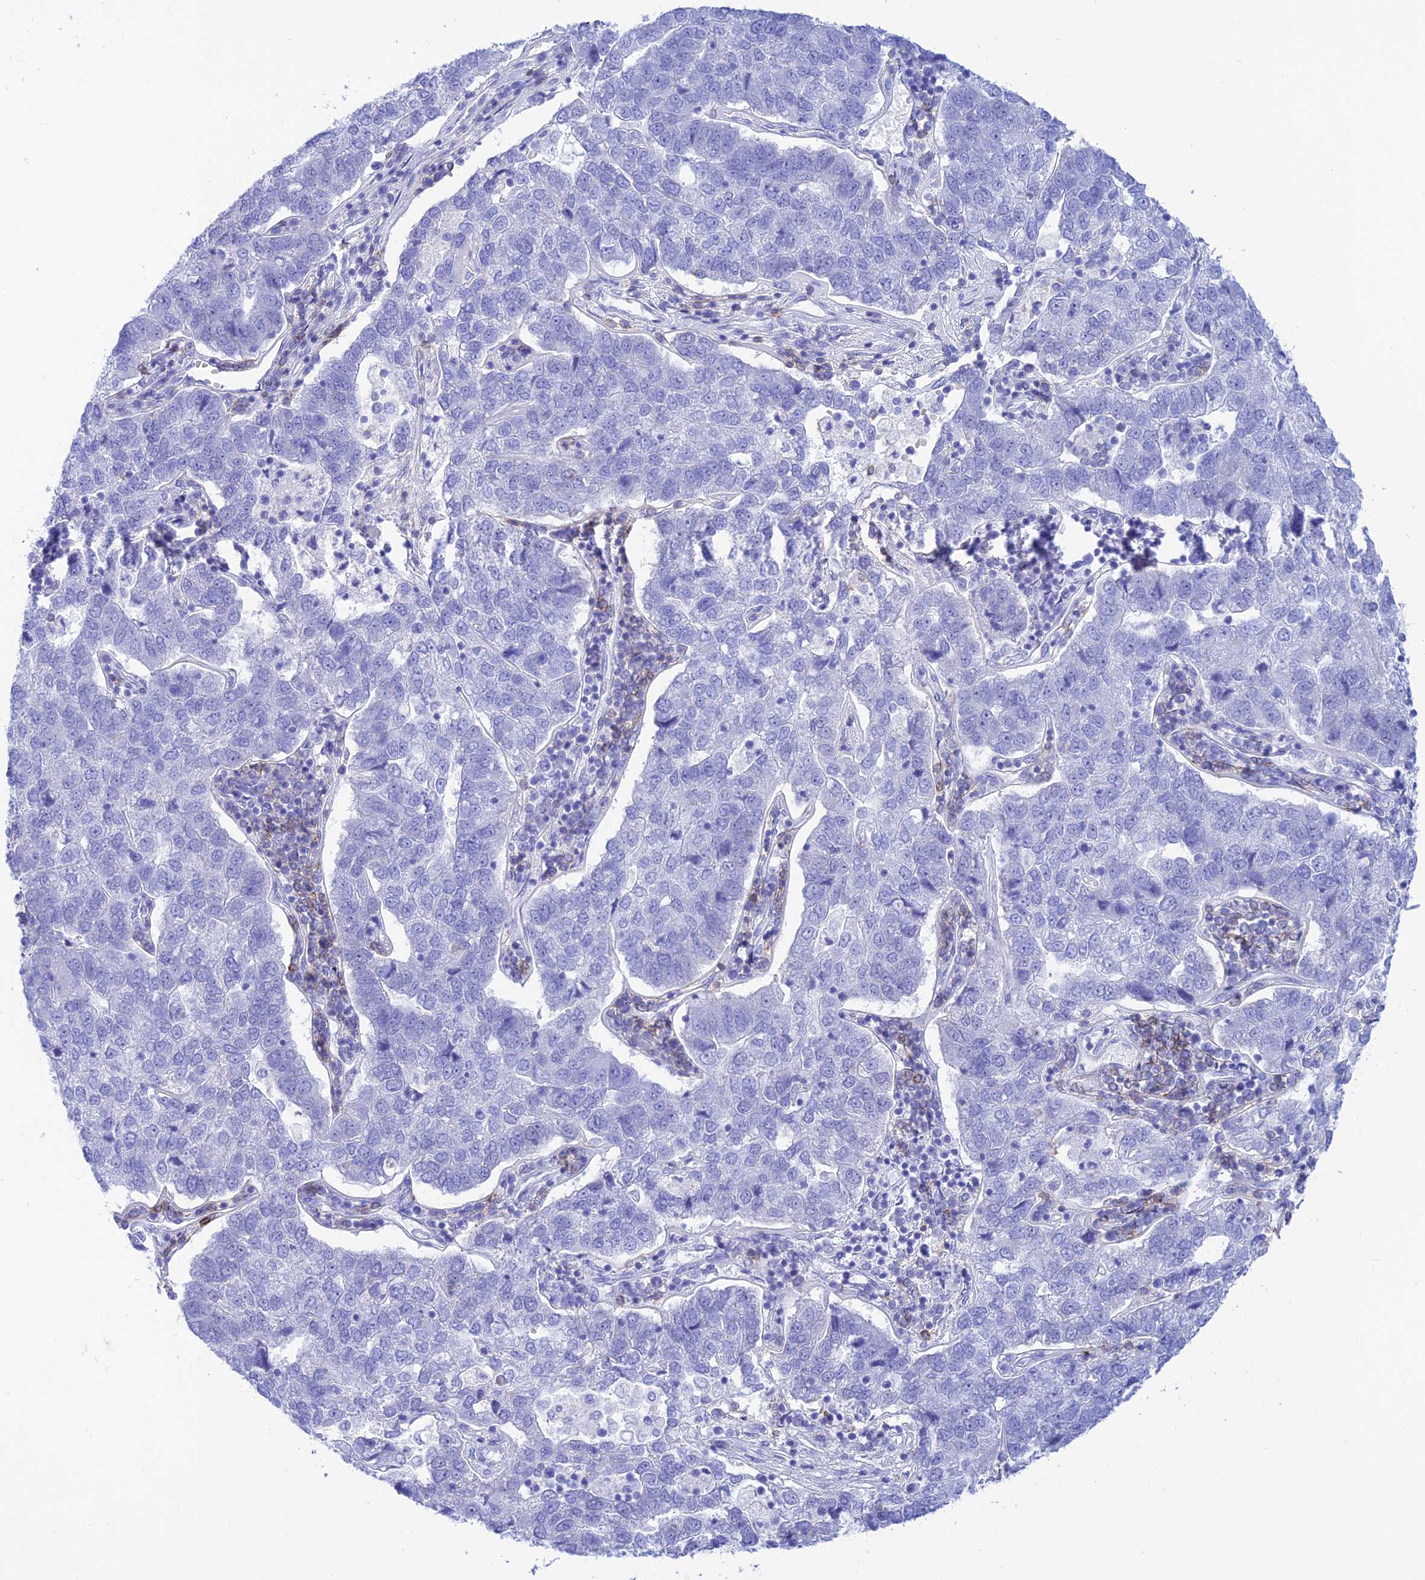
{"staining": {"intensity": "negative", "quantity": "none", "location": "none"}, "tissue": "pancreatic cancer", "cell_type": "Tumor cells", "image_type": "cancer", "snomed": [{"axis": "morphology", "description": "Adenocarcinoma, NOS"}, {"axis": "topography", "description": "Pancreas"}], "caption": "The immunohistochemistry (IHC) histopathology image has no significant staining in tumor cells of pancreatic adenocarcinoma tissue.", "gene": "PRNP", "patient": {"sex": "female", "age": 61}}